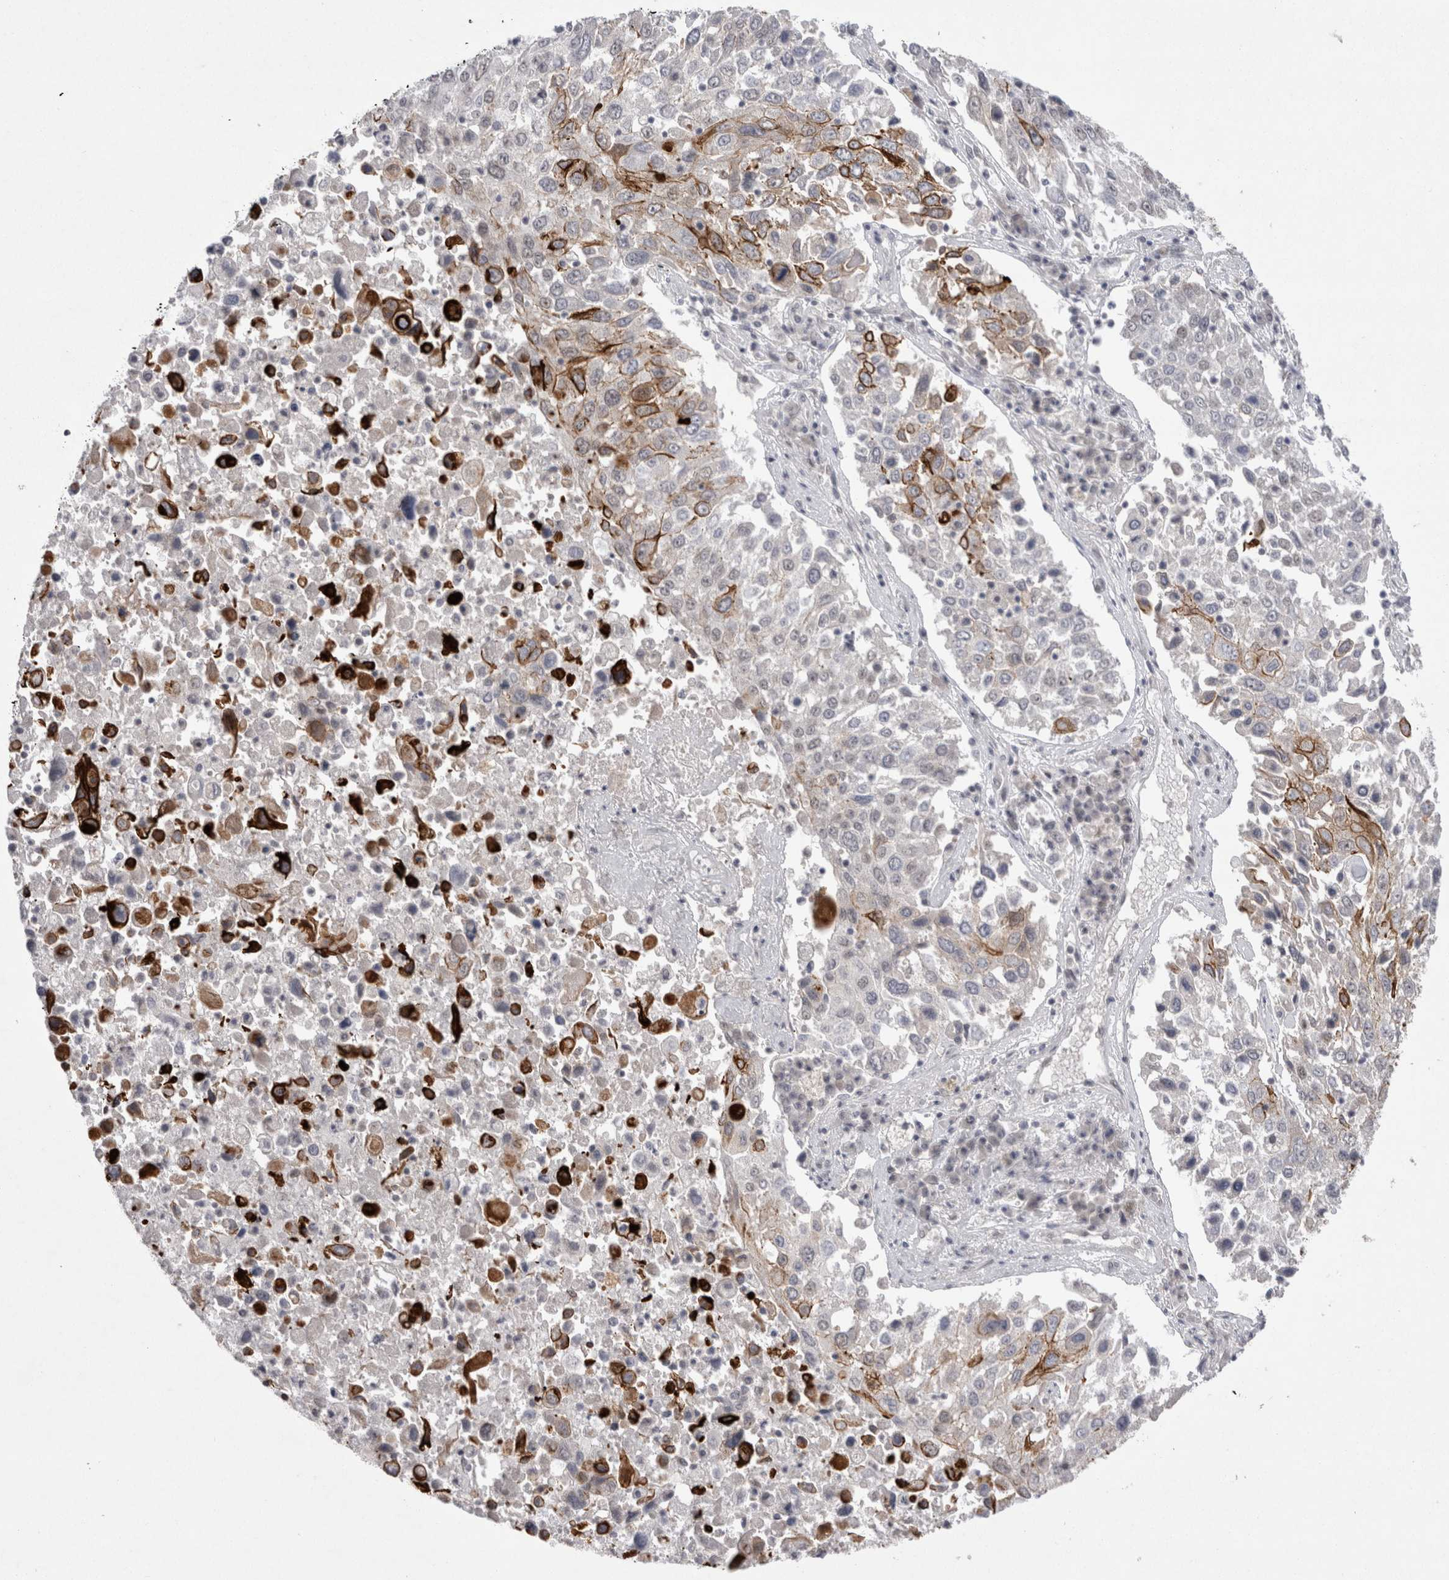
{"staining": {"intensity": "moderate", "quantity": "25%-75%", "location": "cytoplasmic/membranous"}, "tissue": "lung cancer", "cell_type": "Tumor cells", "image_type": "cancer", "snomed": [{"axis": "morphology", "description": "Squamous cell carcinoma, NOS"}, {"axis": "topography", "description": "Lung"}], "caption": "Immunohistochemistry (IHC) micrograph of lung squamous cell carcinoma stained for a protein (brown), which exhibits medium levels of moderate cytoplasmic/membranous expression in about 25%-75% of tumor cells.", "gene": "DDX4", "patient": {"sex": "male", "age": 65}}